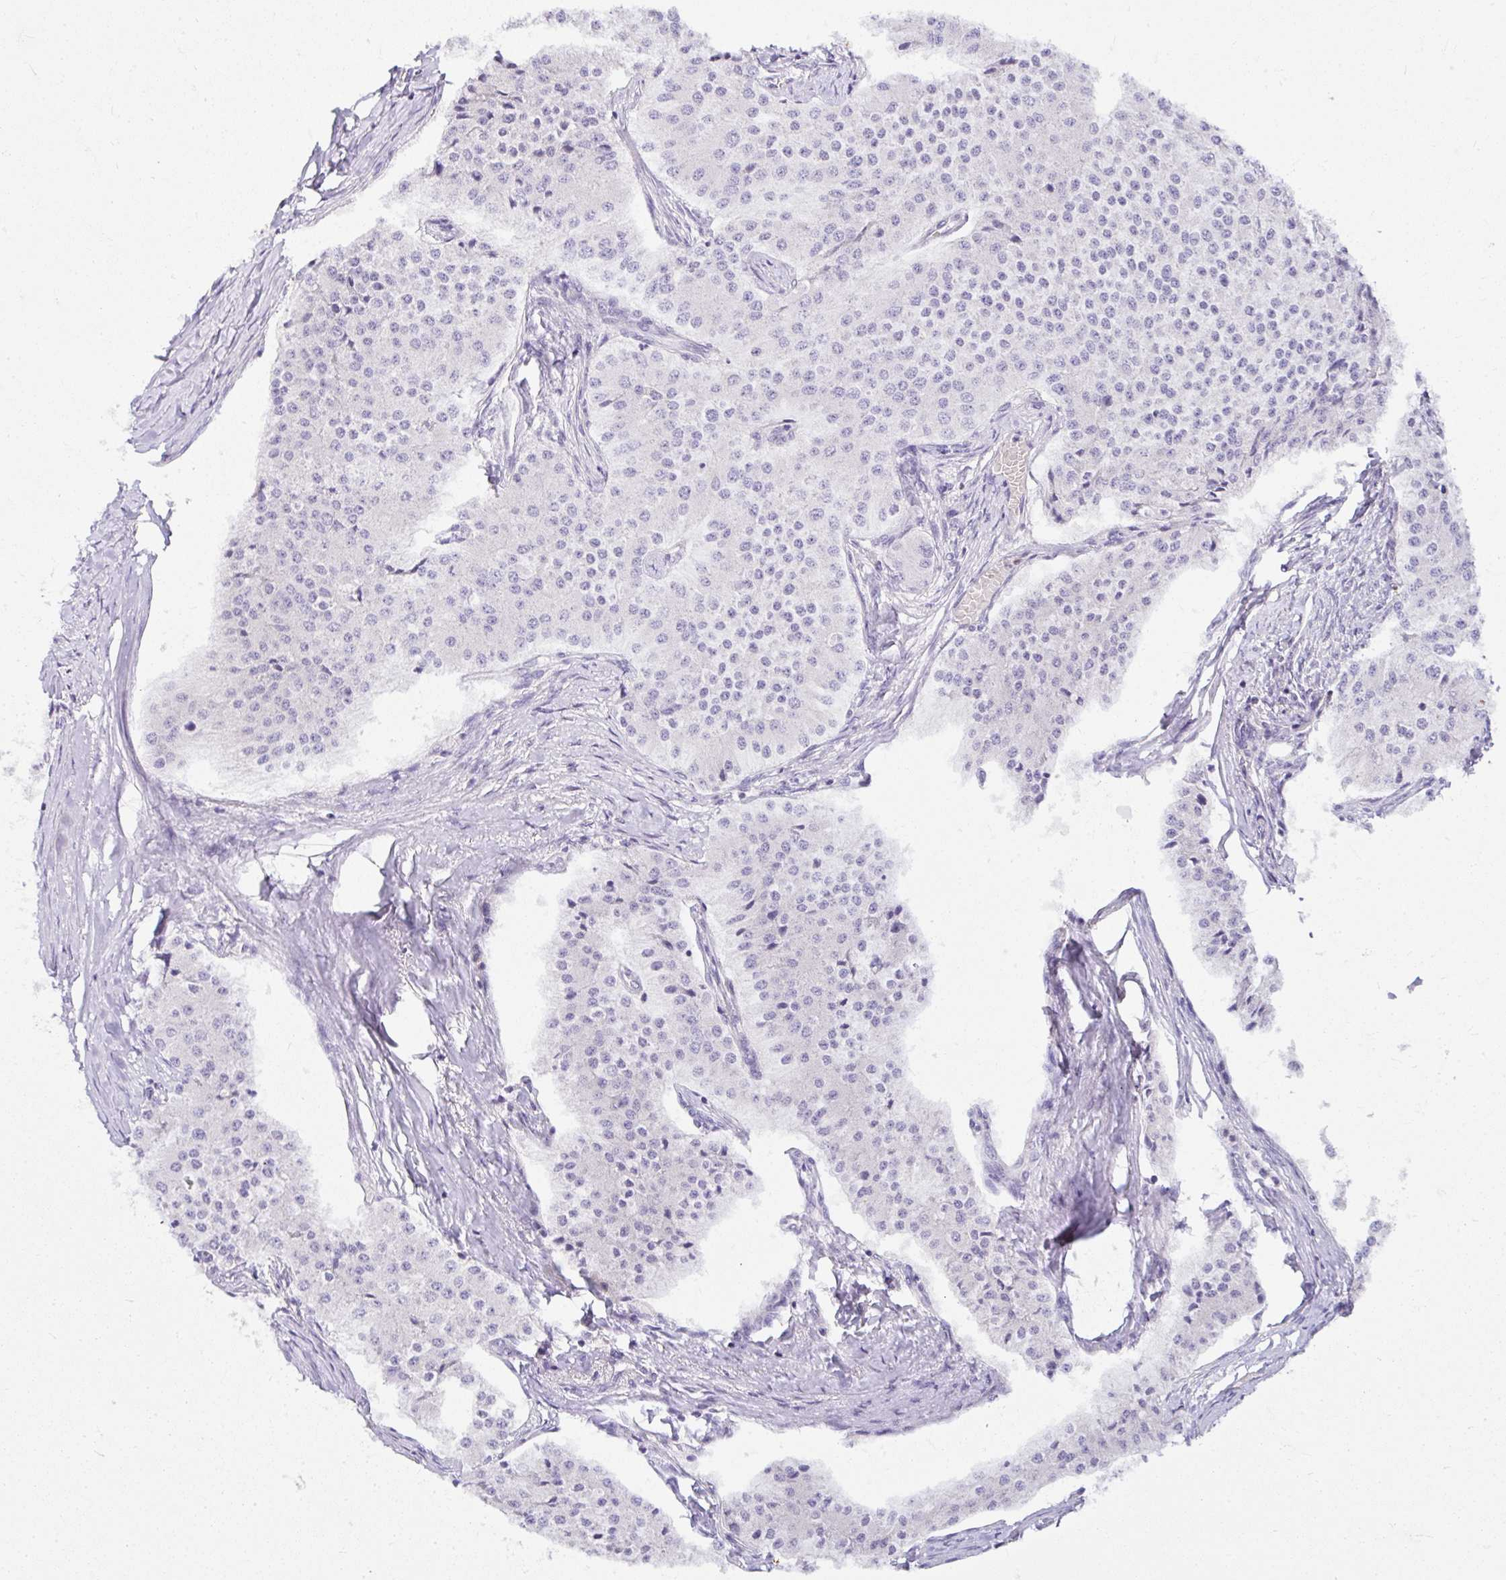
{"staining": {"intensity": "negative", "quantity": "none", "location": "none"}, "tissue": "carcinoid", "cell_type": "Tumor cells", "image_type": "cancer", "snomed": [{"axis": "morphology", "description": "Carcinoid, malignant, NOS"}, {"axis": "topography", "description": "Colon"}], "caption": "High magnification brightfield microscopy of malignant carcinoid stained with DAB (3,3'-diaminobenzidine) (brown) and counterstained with hematoxylin (blue): tumor cells show no significant staining.", "gene": "DEPDC5", "patient": {"sex": "female", "age": 52}}